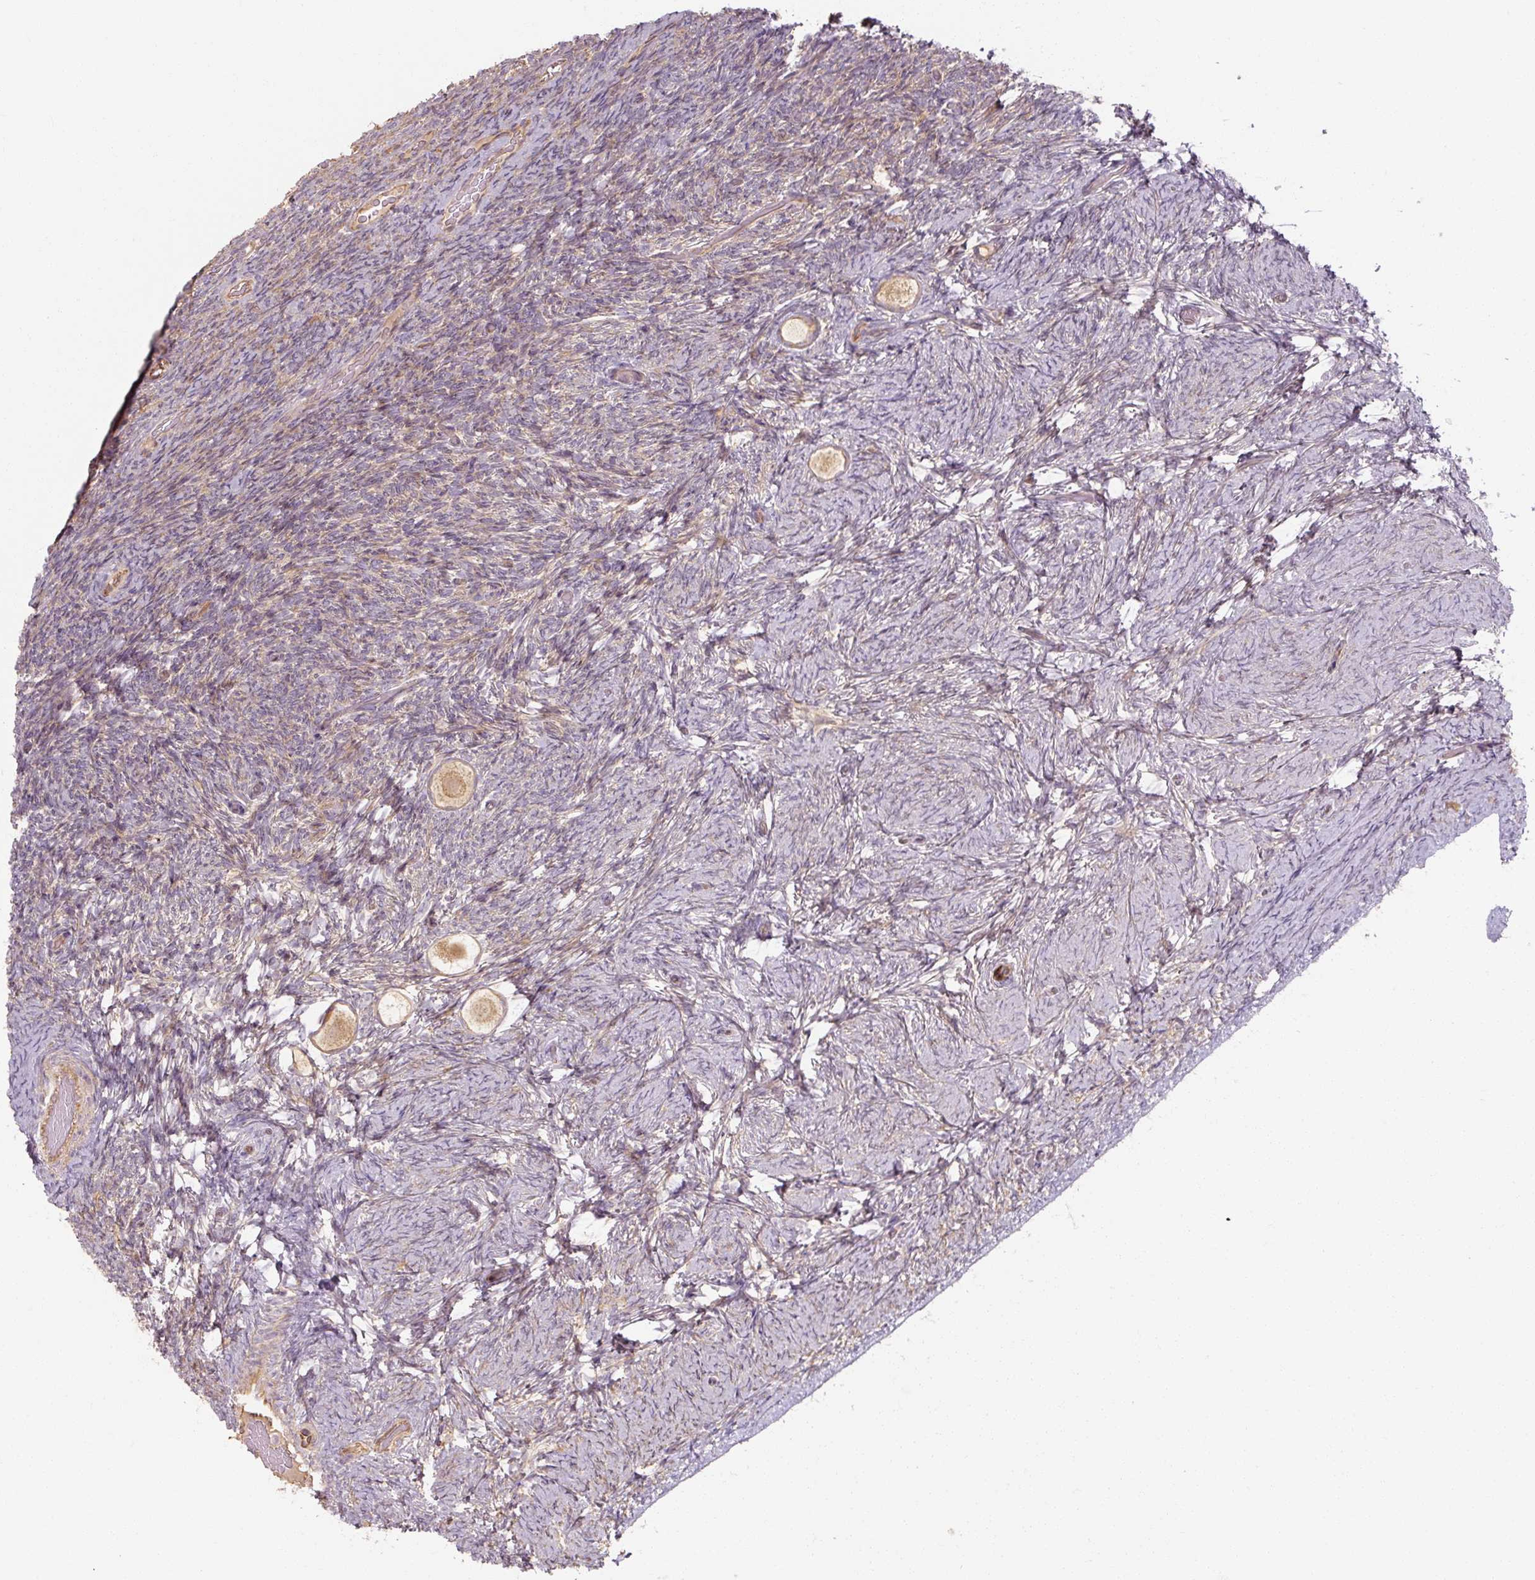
{"staining": {"intensity": "moderate", "quantity": ">75%", "location": "cytoplasmic/membranous"}, "tissue": "ovary", "cell_type": "Follicle cells", "image_type": "normal", "snomed": [{"axis": "morphology", "description": "Normal tissue, NOS"}, {"axis": "topography", "description": "Ovary"}], "caption": "The immunohistochemical stain highlights moderate cytoplasmic/membranous expression in follicle cells of unremarkable ovary. The staining was performed using DAB, with brown indicating positive protein expression. Nuclei are stained blue with hematoxylin.", "gene": "RB1CC1", "patient": {"sex": "female", "age": 34}}